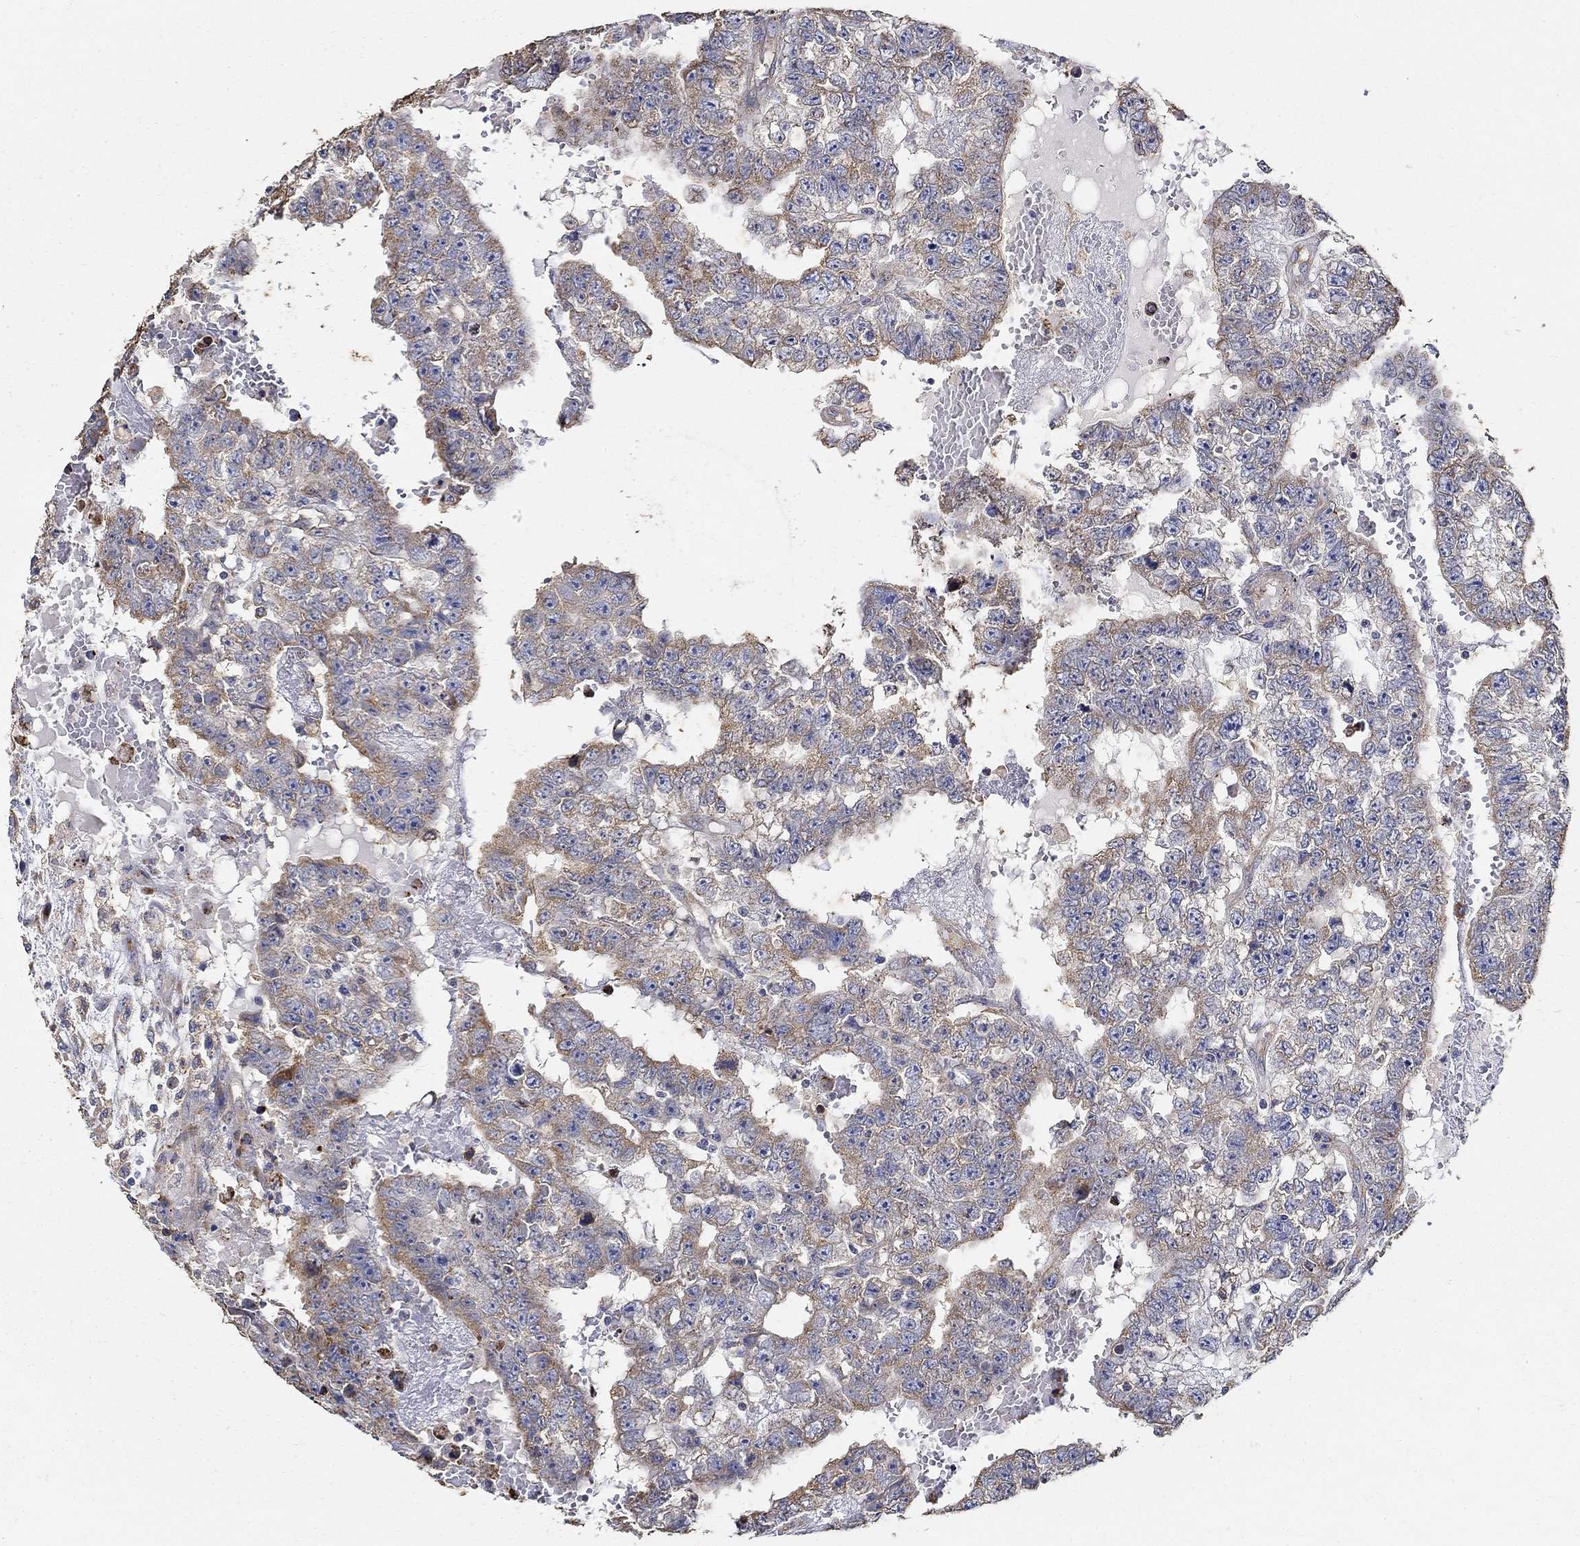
{"staining": {"intensity": "moderate", "quantity": "25%-75%", "location": "cytoplasmic/membranous"}, "tissue": "testis cancer", "cell_type": "Tumor cells", "image_type": "cancer", "snomed": [{"axis": "morphology", "description": "Carcinoma, Embryonal, NOS"}, {"axis": "topography", "description": "Testis"}], "caption": "This image exhibits immunohistochemistry staining of human embryonal carcinoma (testis), with medium moderate cytoplasmic/membranous positivity in about 25%-75% of tumor cells.", "gene": "EMILIN3", "patient": {"sex": "male", "age": 25}}